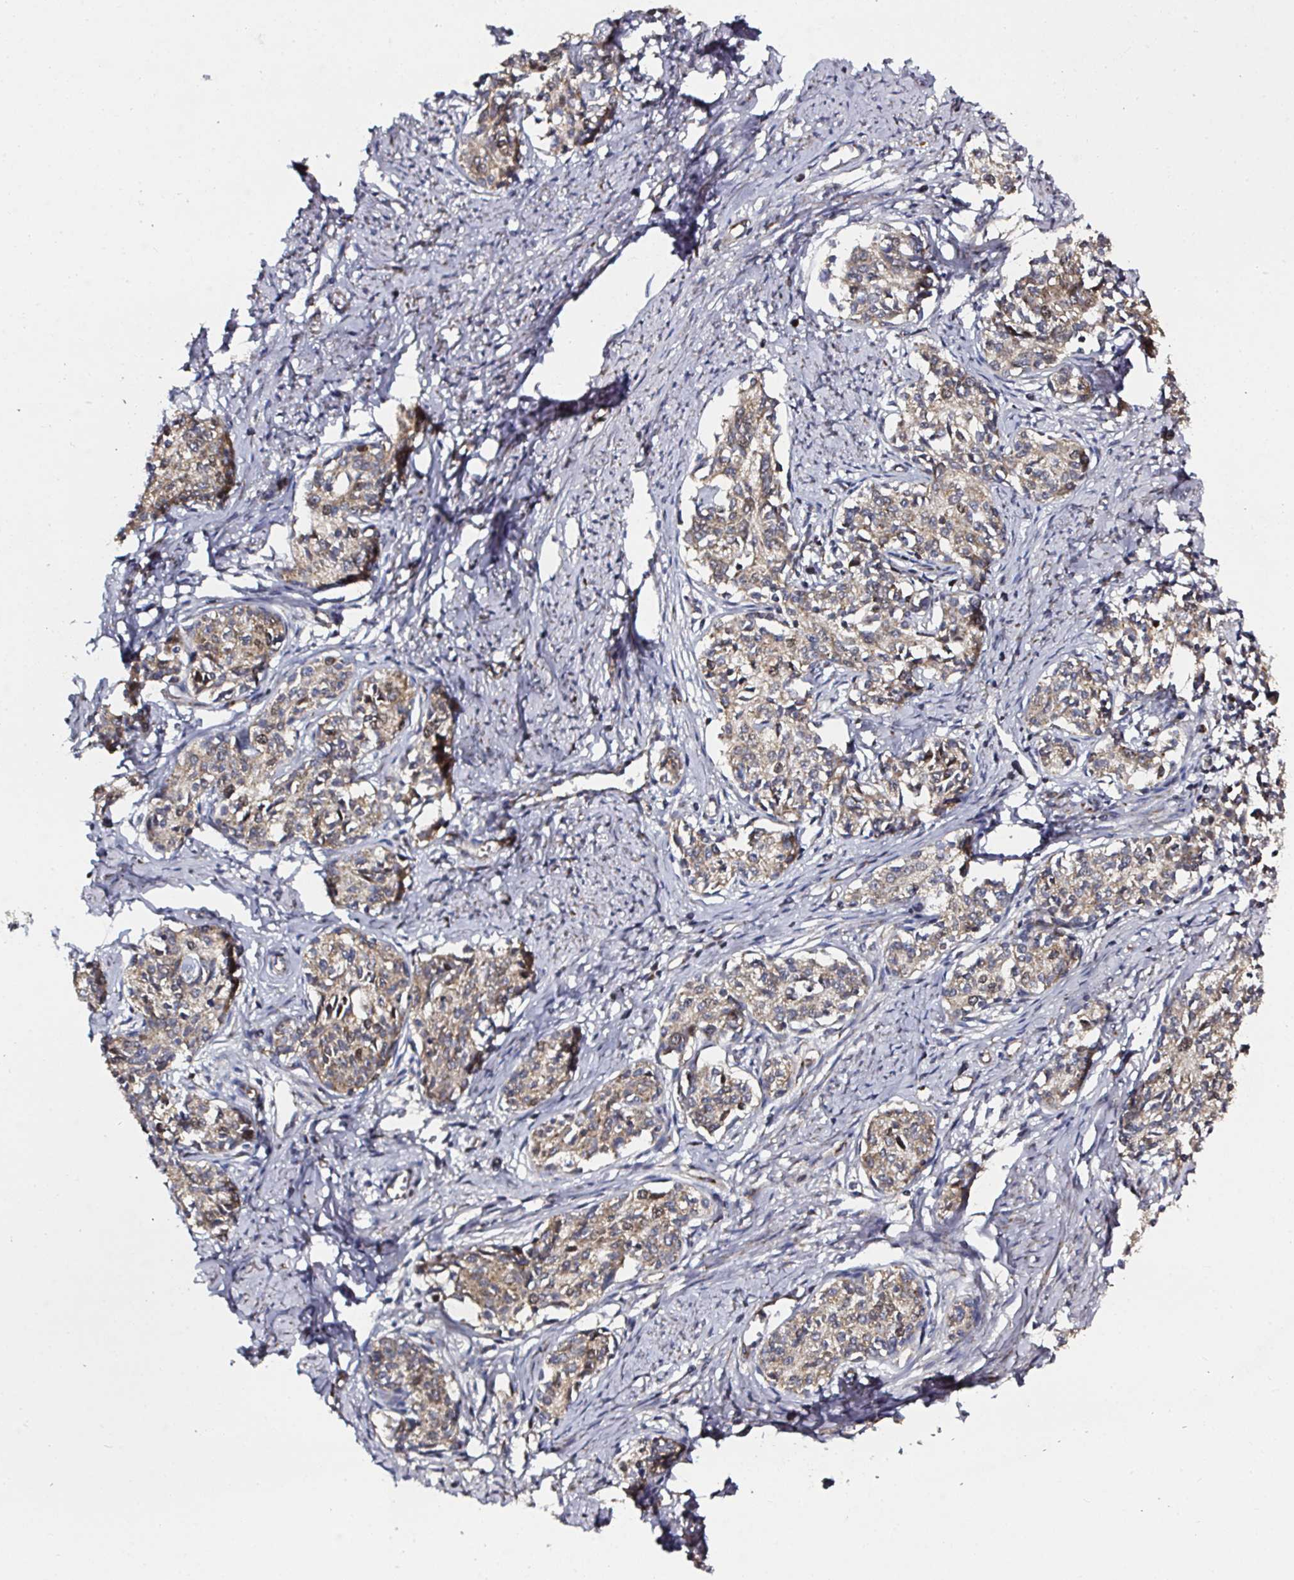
{"staining": {"intensity": "moderate", "quantity": ">75%", "location": "cytoplasmic/membranous"}, "tissue": "cervical cancer", "cell_type": "Tumor cells", "image_type": "cancer", "snomed": [{"axis": "morphology", "description": "Squamous cell carcinoma, NOS"}, {"axis": "morphology", "description": "Adenocarcinoma, NOS"}, {"axis": "topography", "description": "Cervix"}], "caption": "High-magnification brightfield microscopy of squamous cell carcinoma (cervical) stained with DAB (3,3'-diaminobenzidine) (brown) and counterstained with hematoxylin (blue). tumor cells exhibit moderate cytoplasmic/membranous expression is seen in approximately>75% of cells.", "gene": "ATAD3B", "patient": {"sex": "female", "age": 52}}